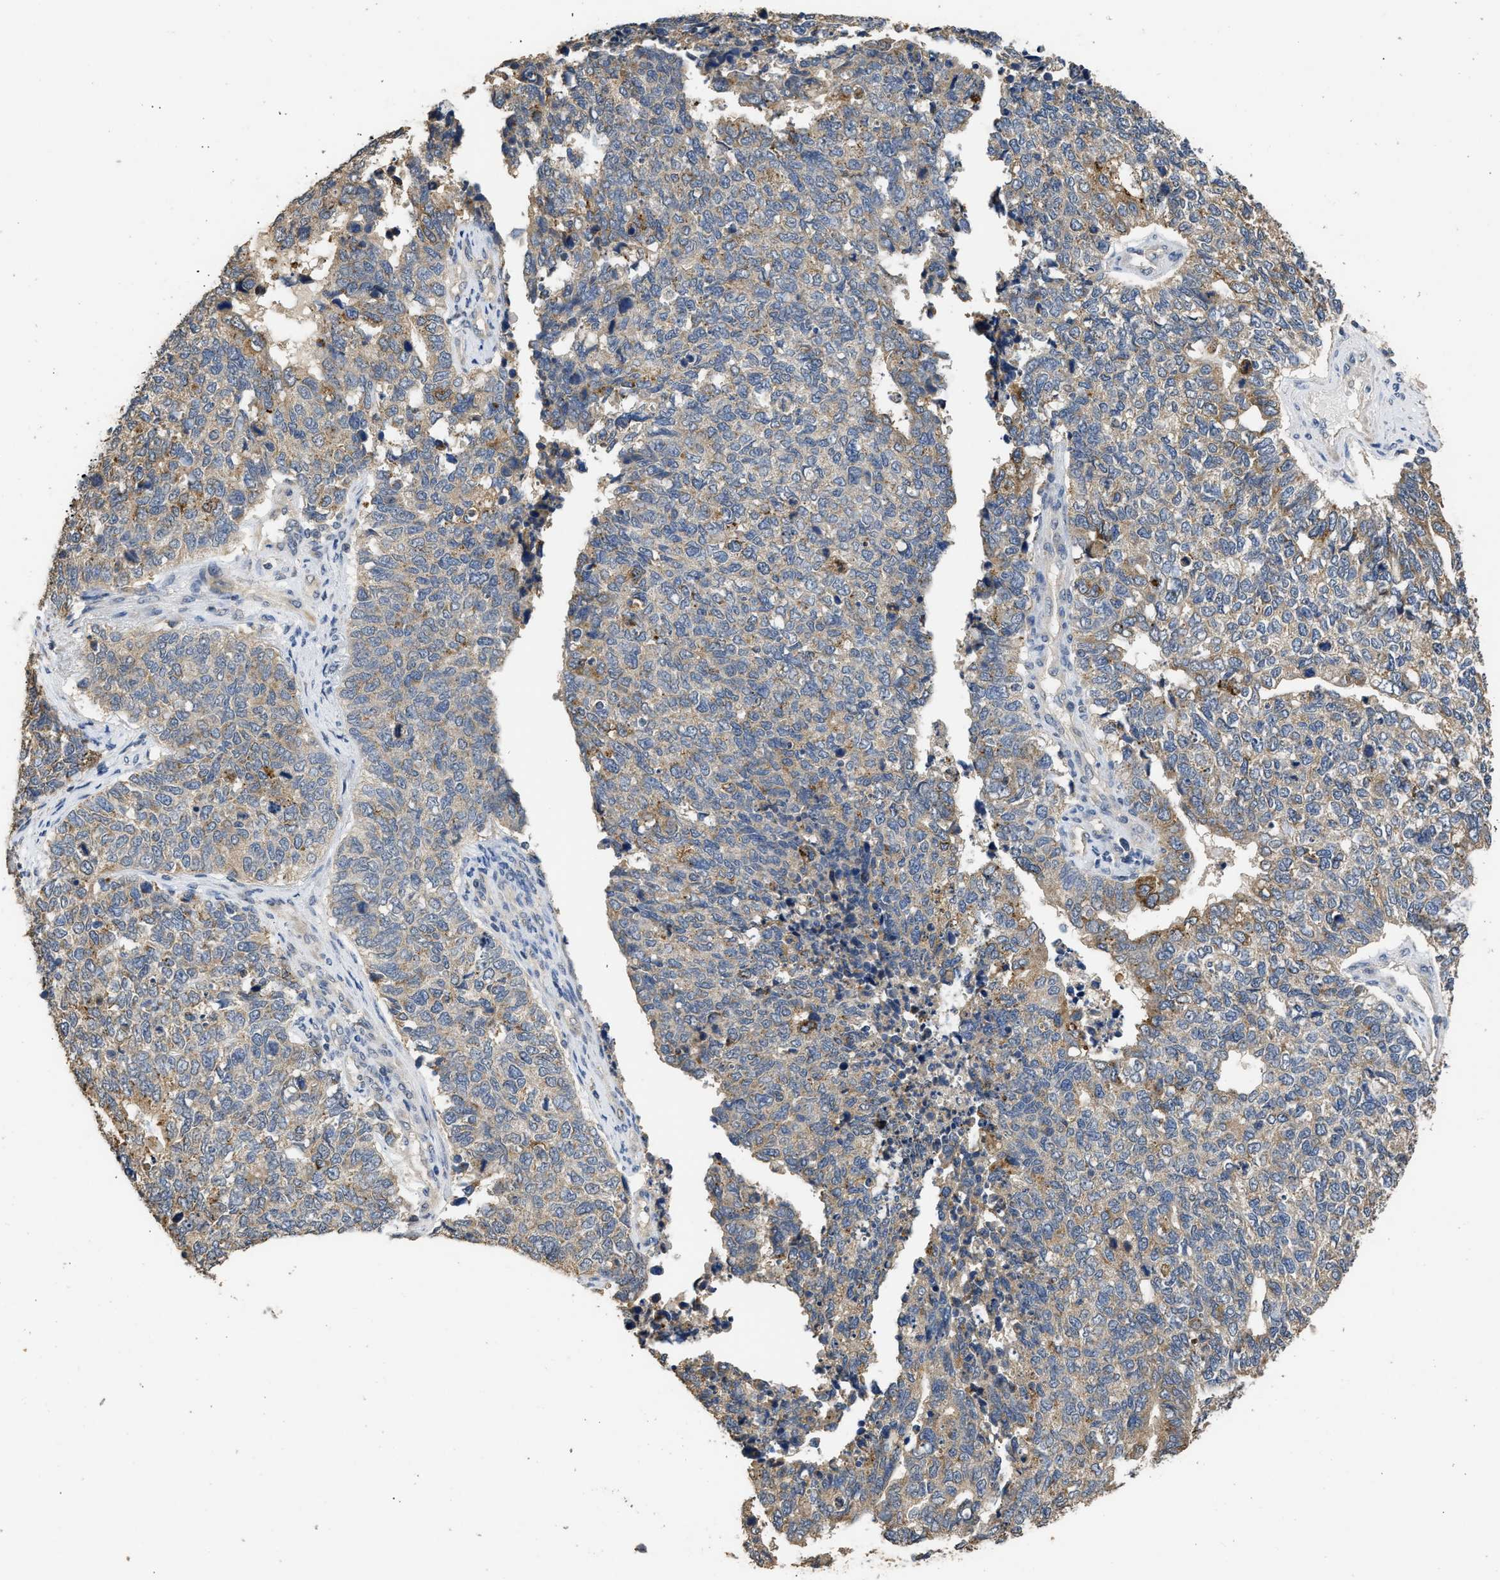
{"staining": {"intensity": "moderate", "quantity": "<25%", "location": "cytoplasmic/membranous"}, "tissue": "cervical cancer", "cell_type": "Tumor cells", "image_type": "cancer", "snomed": [{"axis": "morphology", "description": "Squamous cell carcinoma, NOS"}, {"axis": "topography", "description": "Cervix"}], "caption": "There is low levels of moderate cytoplasmic/membranous positivity in tumor cells of cervical cancer (squamous cell carcinoma), as demonstrated by immunohistochemical staining (brown color).", "gene": "SPINT2", "patient": {"sex": "female", "age": 63}}